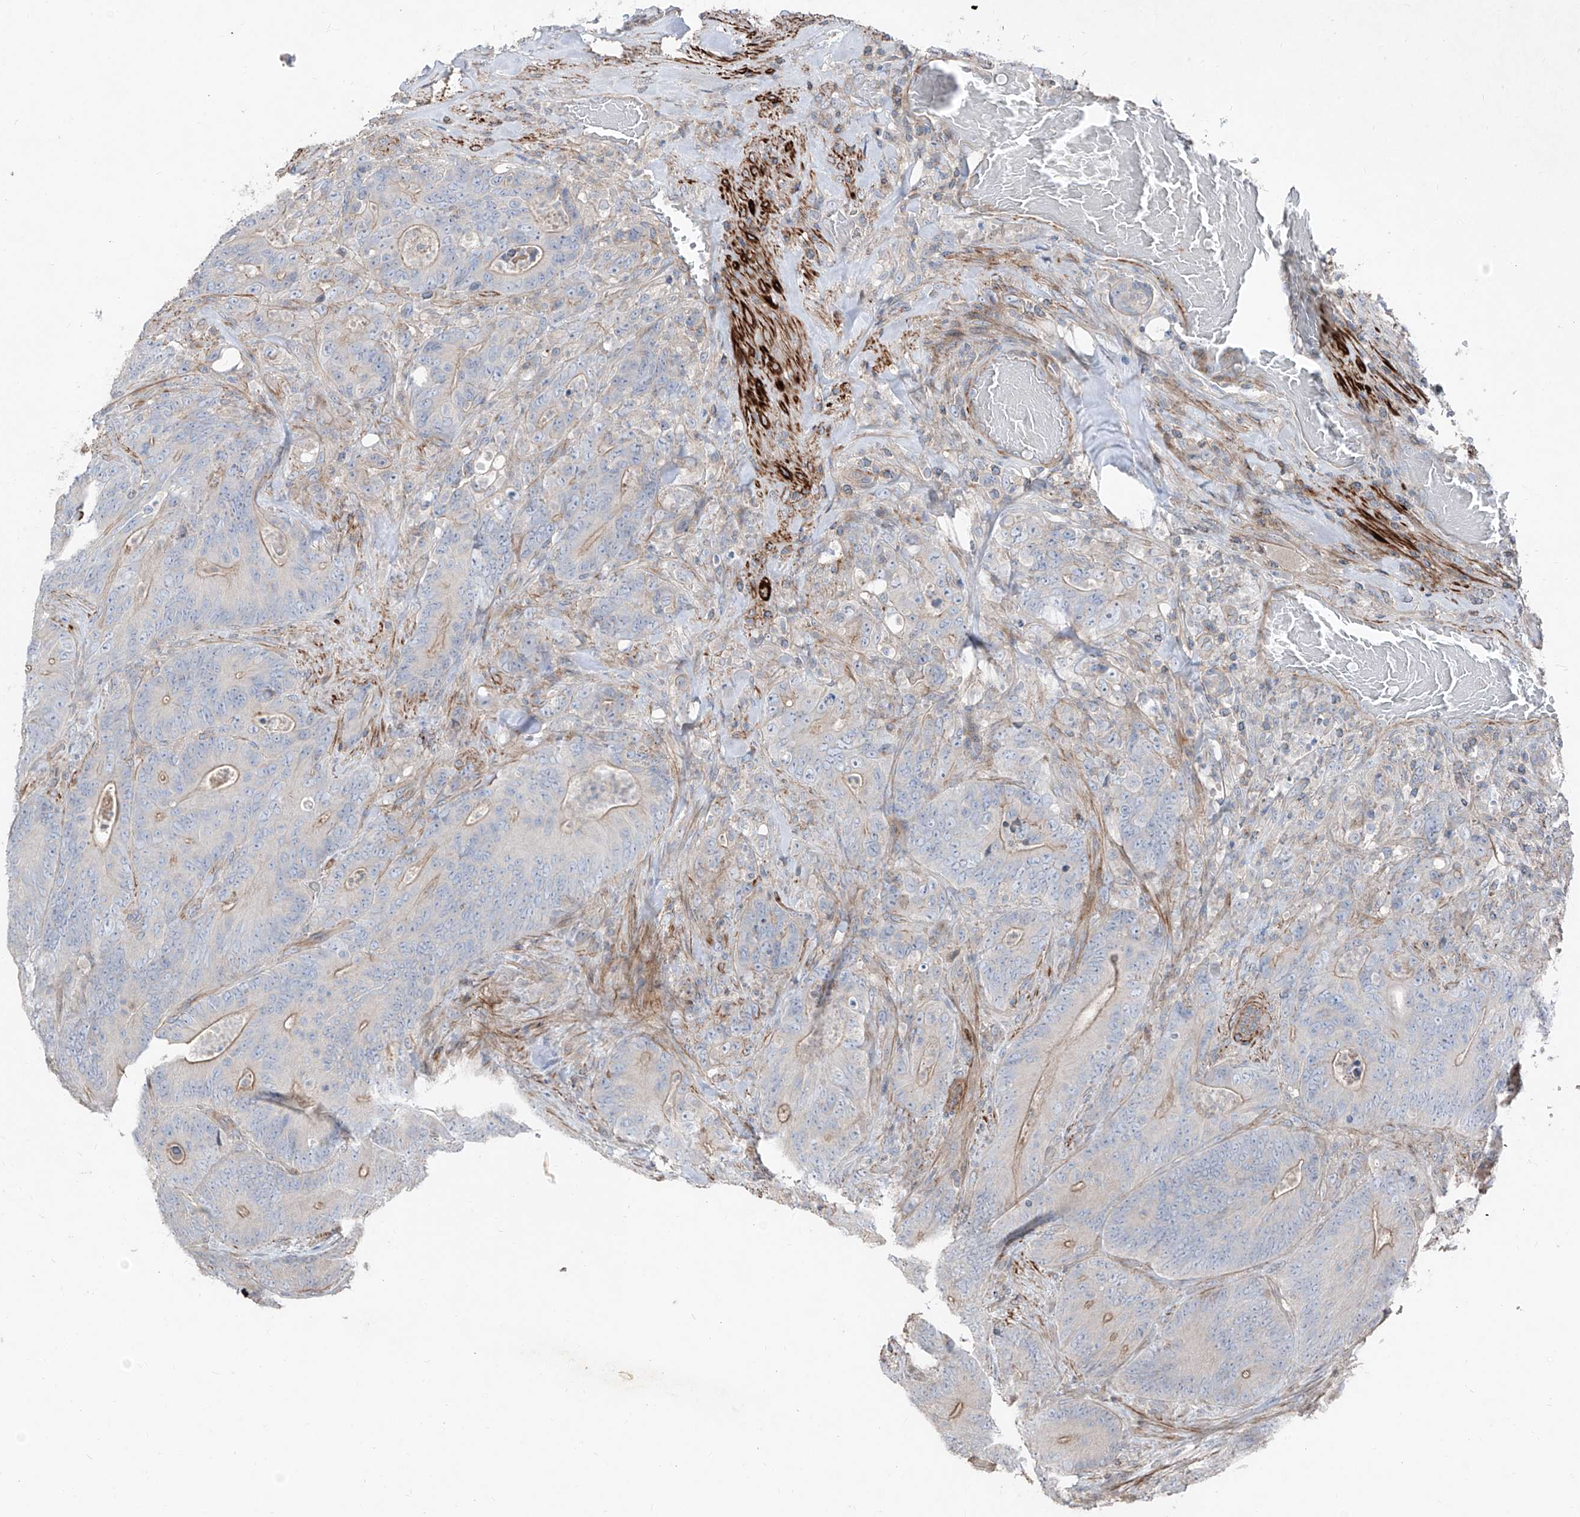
{"staining": {"intensity": "weak", "quantity": "25%-75%", "location": "cytoplasmic/membranous"}, "tissue": "colorectal cancer", "cell_type": "Tumor cells", "image_type": "cancer", "snomed": [{"axis": "morphology", "description": "Normal tissue, NOS"}, {"axis": "topography", "description": "Colon"}], "caption": "The photomicrograph shows a brown stain indicating the presence of a protein in the cytoplasmic/membranous of tumor cells in colorectal cancer.", "gene": "UFD1", "patient": {"sex": "female", "age": 82}}